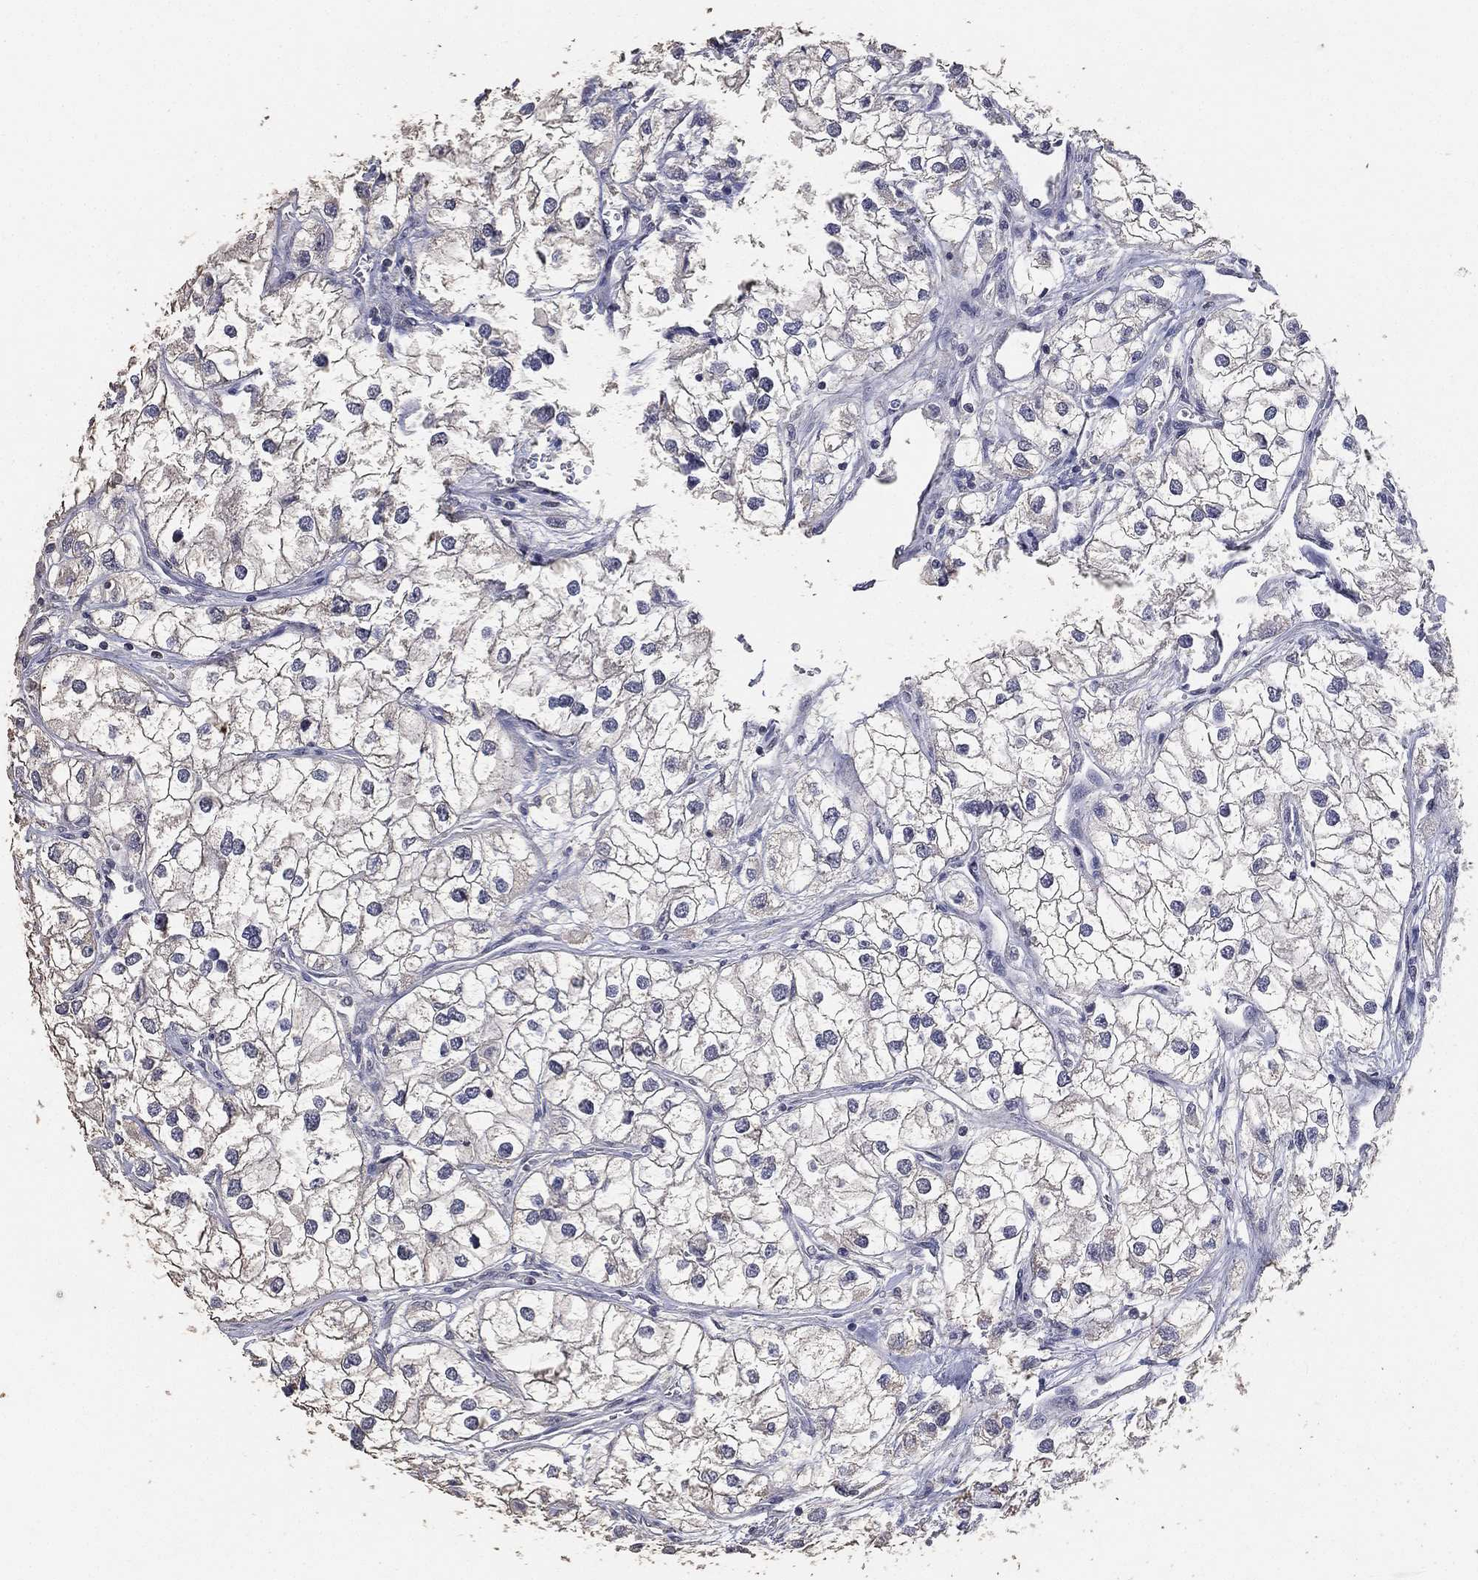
{"staining": {"intensity": "negative", "quantity": "none", "location": "none"}, "tissue": "renal cancer", "cell_type": "Tumor cells", "image_type": "cancer", "snomed": [{"axis": "morphology", "description": "Adenocarcinoma, NOS"}, {"axis": "topography", "description": "Kidney"}], "caption": "Micrograph shows no significant protein positivity in tumor cells of renal cancer (adenocarcinoma).", "gene": "DSG1", "patient": {"sex": "male", "age": 59}}